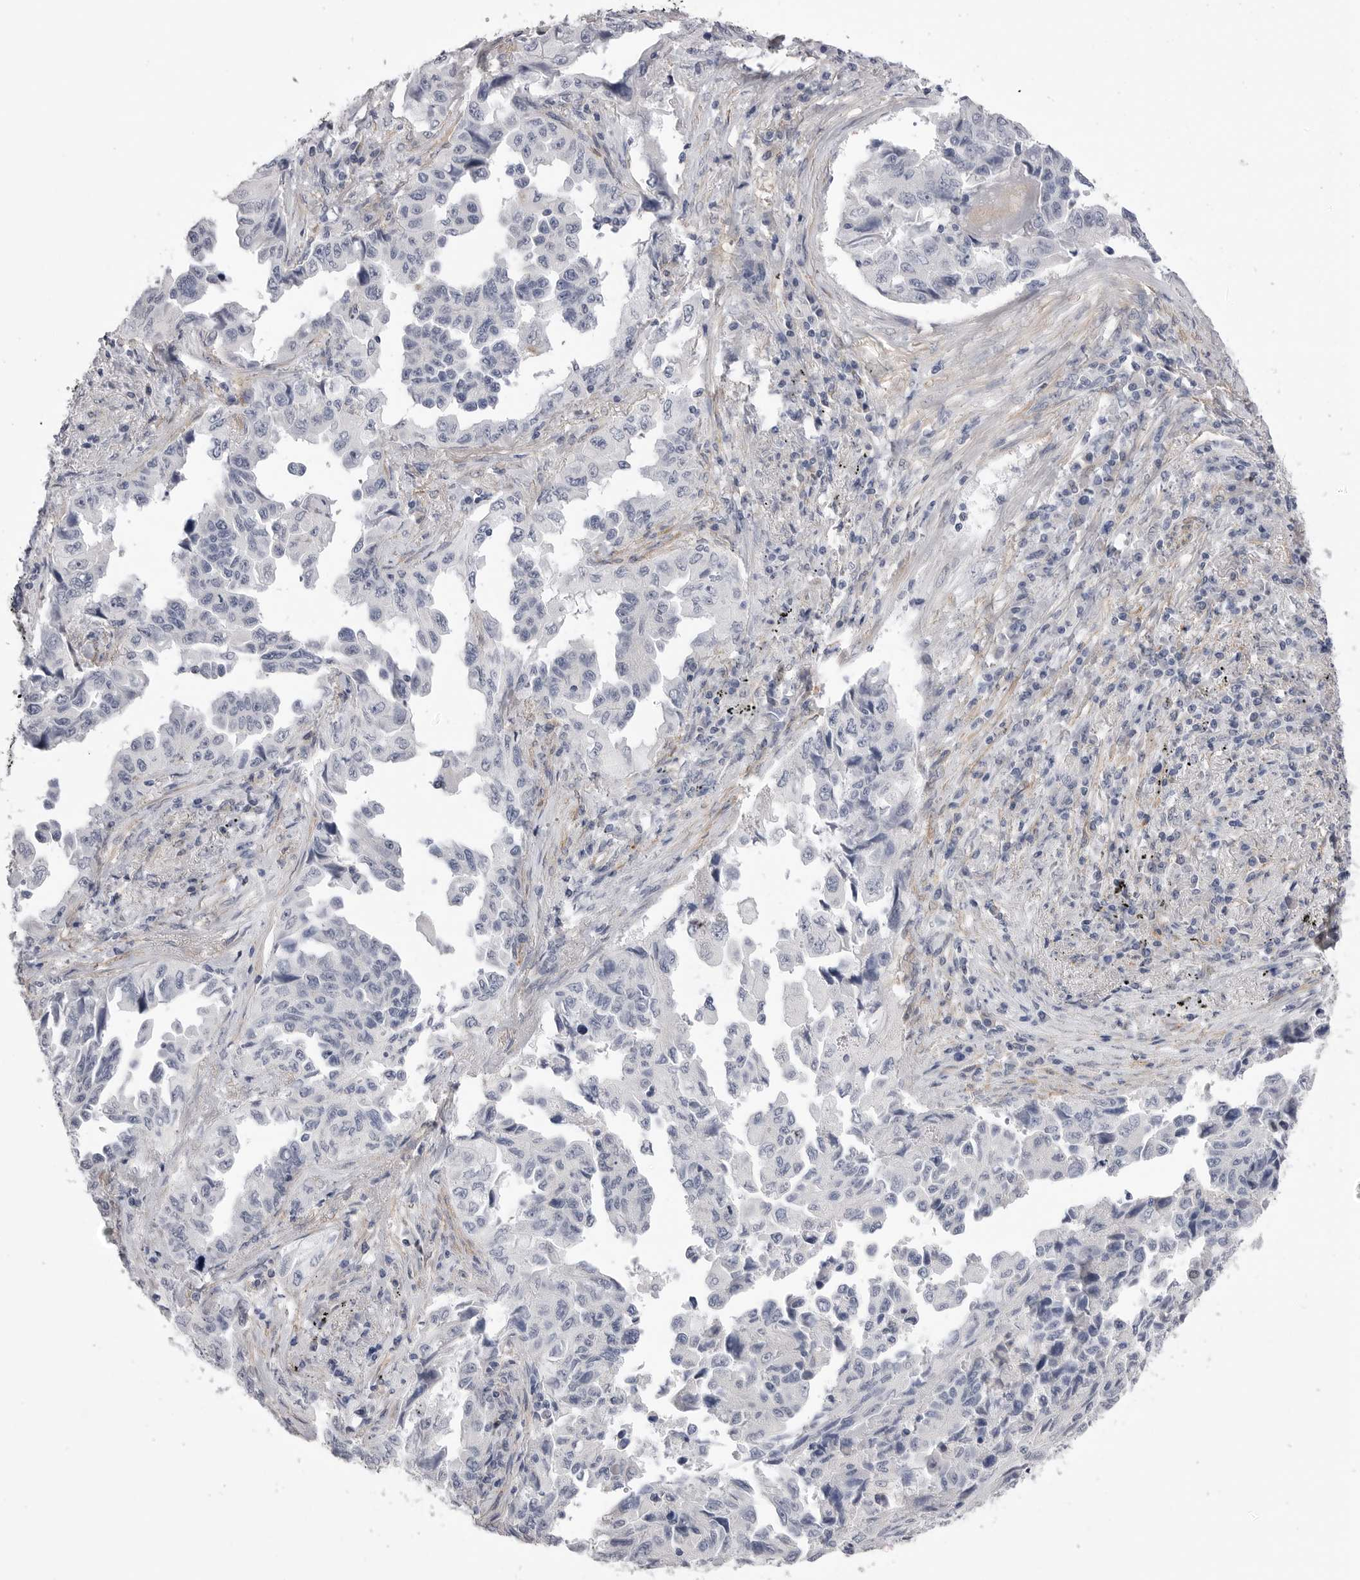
{"staining": {"intensity": "negative", "quantity": "none", "location": "none"}, "tissue": "lung cancer", "cell_type": "Tumor cells", "image_type": "cancer", "snomed": [{"axis": "morphology", "description": "Adenocarcinoma, NOS"}, {"axis": "topography", "description": "Lung"}], "caption": "An IHC image of lung cancer (adenocarcinoma) is shown. There is no staining in tumor cells of lung cancer (adenocarcinoma).", "gene": "AKAP12", "patient": {"sex": "female", "age": 51}}